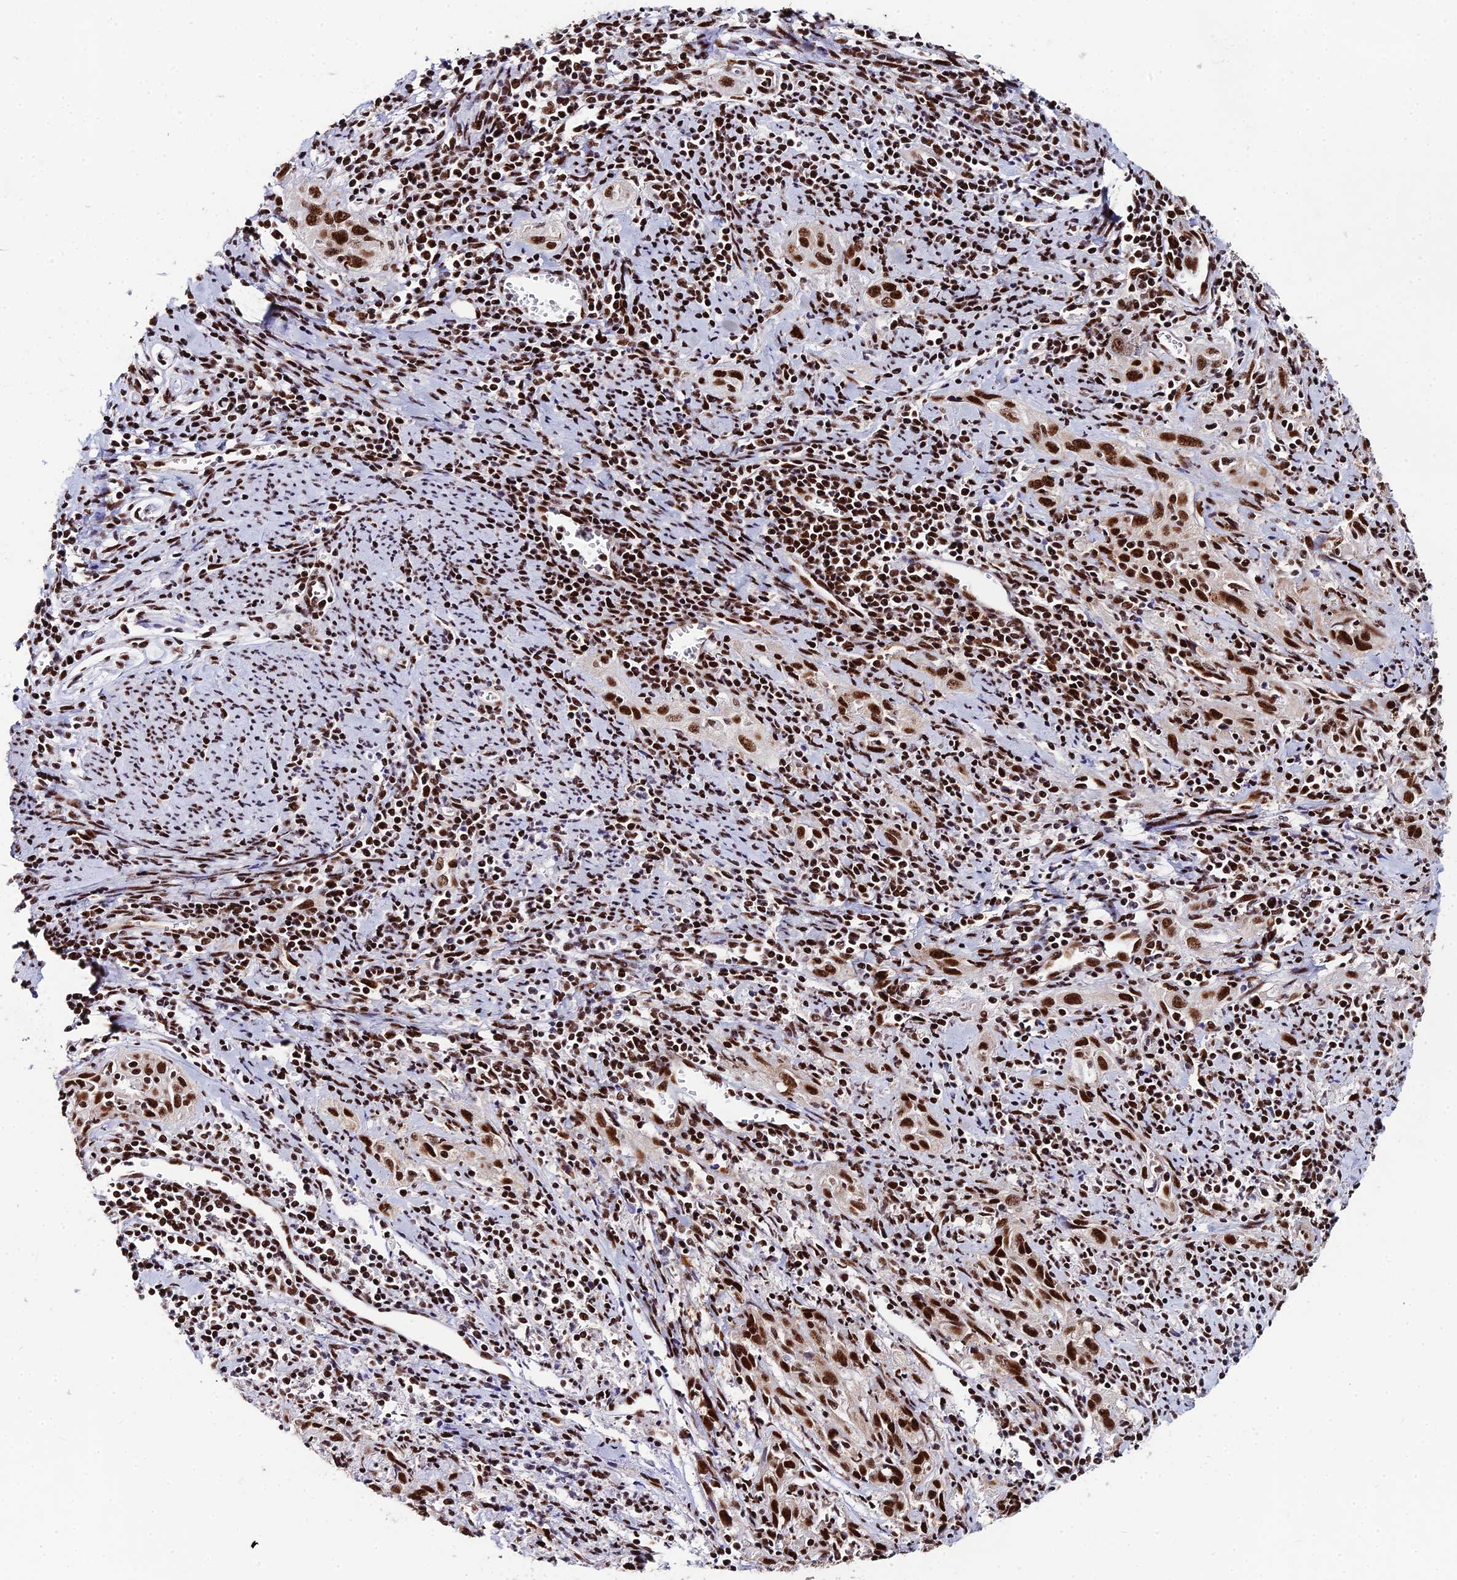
{"staining": {"intensity": "strong", "quantity": ">75%", "location": "nuclear"}, "tissue": "cervical cancer", "cell_type": "Tumor cells", "image_type": "cancer", "snomed": [{"axis": "morphology", "description": "Squamous cell carcinoma, NOS"}, {"axis": "topography", "description": "Cervix"}], "caption": "Brown immunohistochemical staining in human cervical cancer (squamous cell carcinoma) reveals strong nuclear expression in approximately >75% of tumor cells. (brown staining indicates protein expression, while blue staining denotes nuclei).", "gene": "HNRNPH1", "patient": {"sex": "female", "age": 57}}